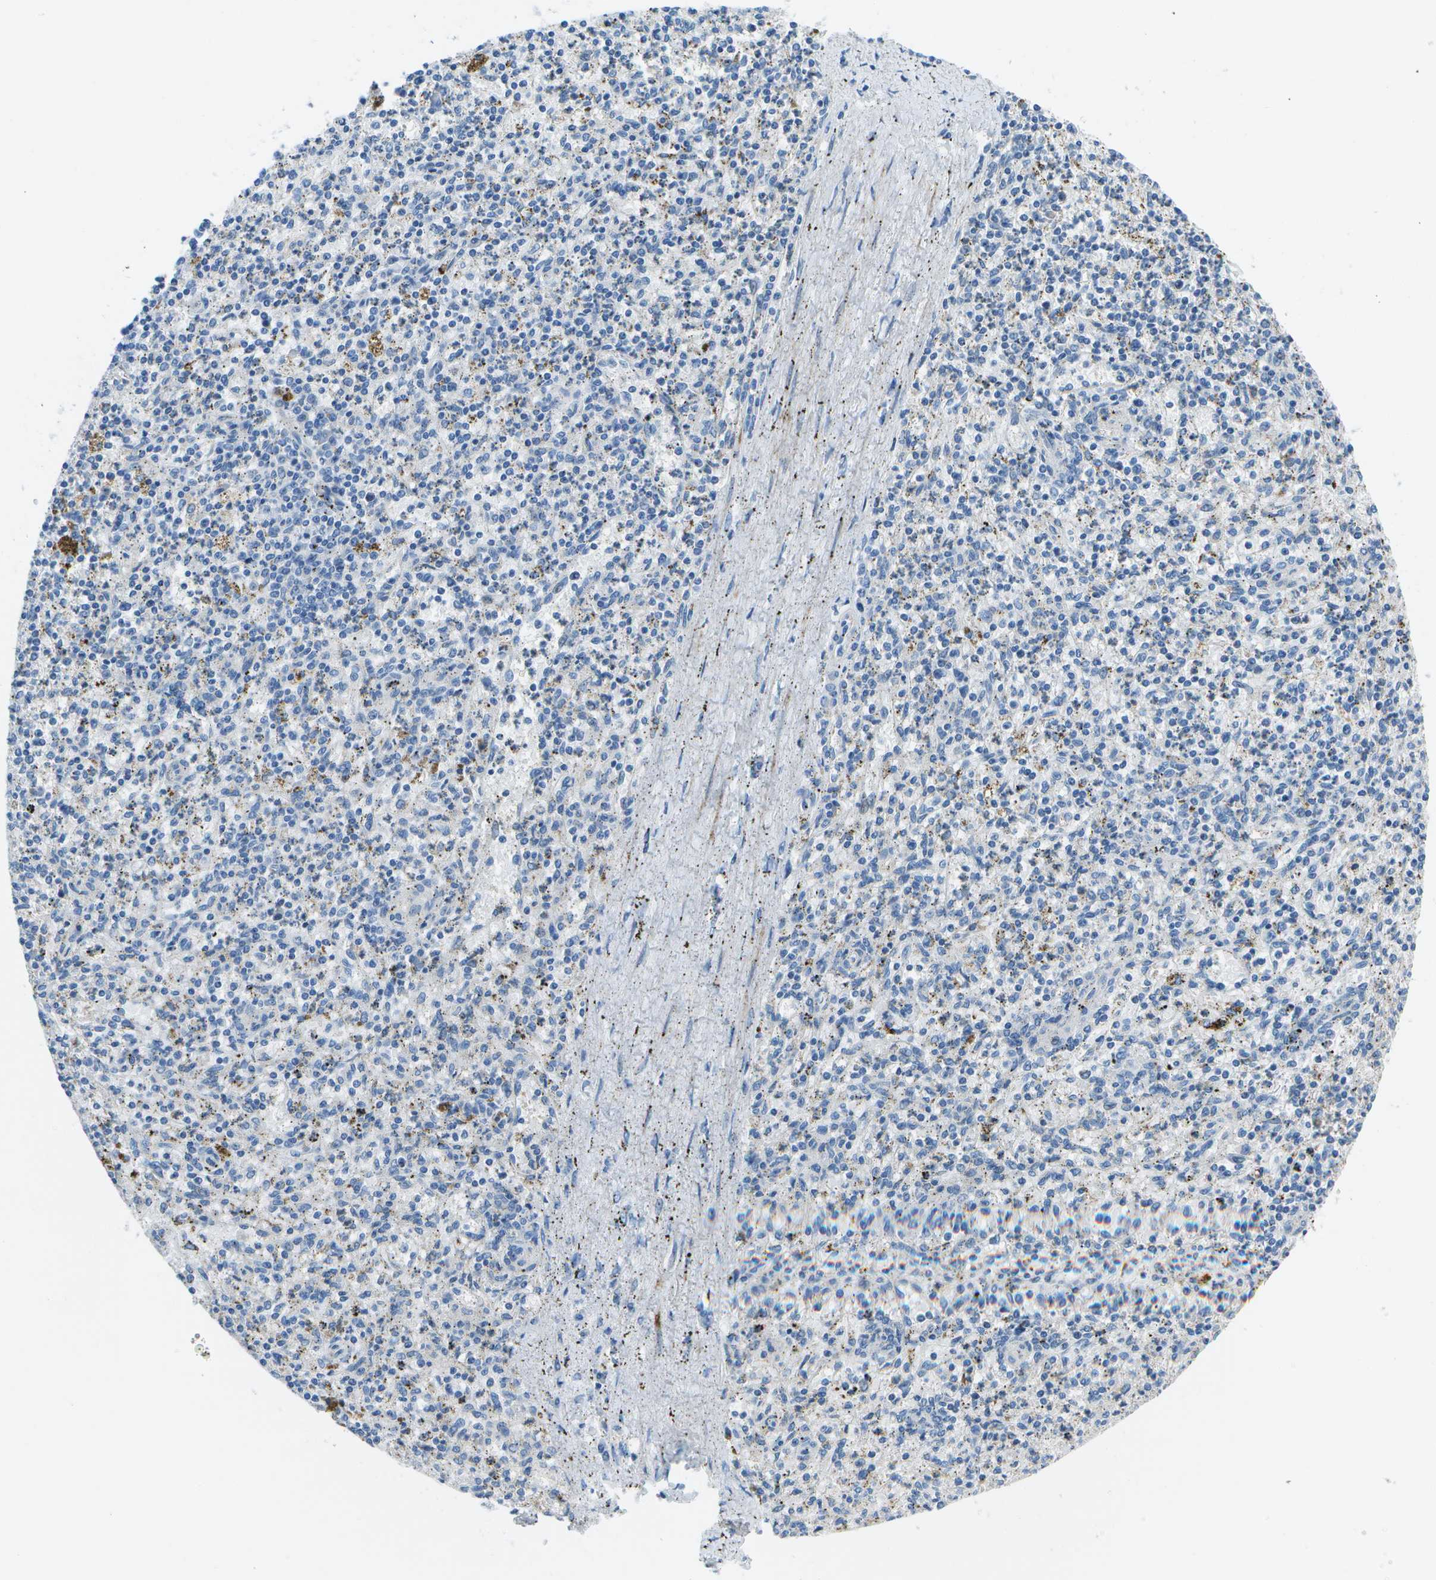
{"staining": {"intensity": "moderate", "quantity": "<25%", "location": "cytoplasmic/membranous"}, "tissue": "spleen", "cell_type": "Cells in red pulp", "image_type": "normal", "snomed": [{"axis": "morphology", "description": "Normal tissue, NOS"}, {"axis": "topography", "description": "Spleen"}], "caption": "An IHC micrograph of benign tissue is shown. Protein staining in brown labels moderate cytoplasmic/membranous positivity in spleen within cells in red pulp.", "gene": "DCT", "patient": {"sex": "male", "age": 72}}